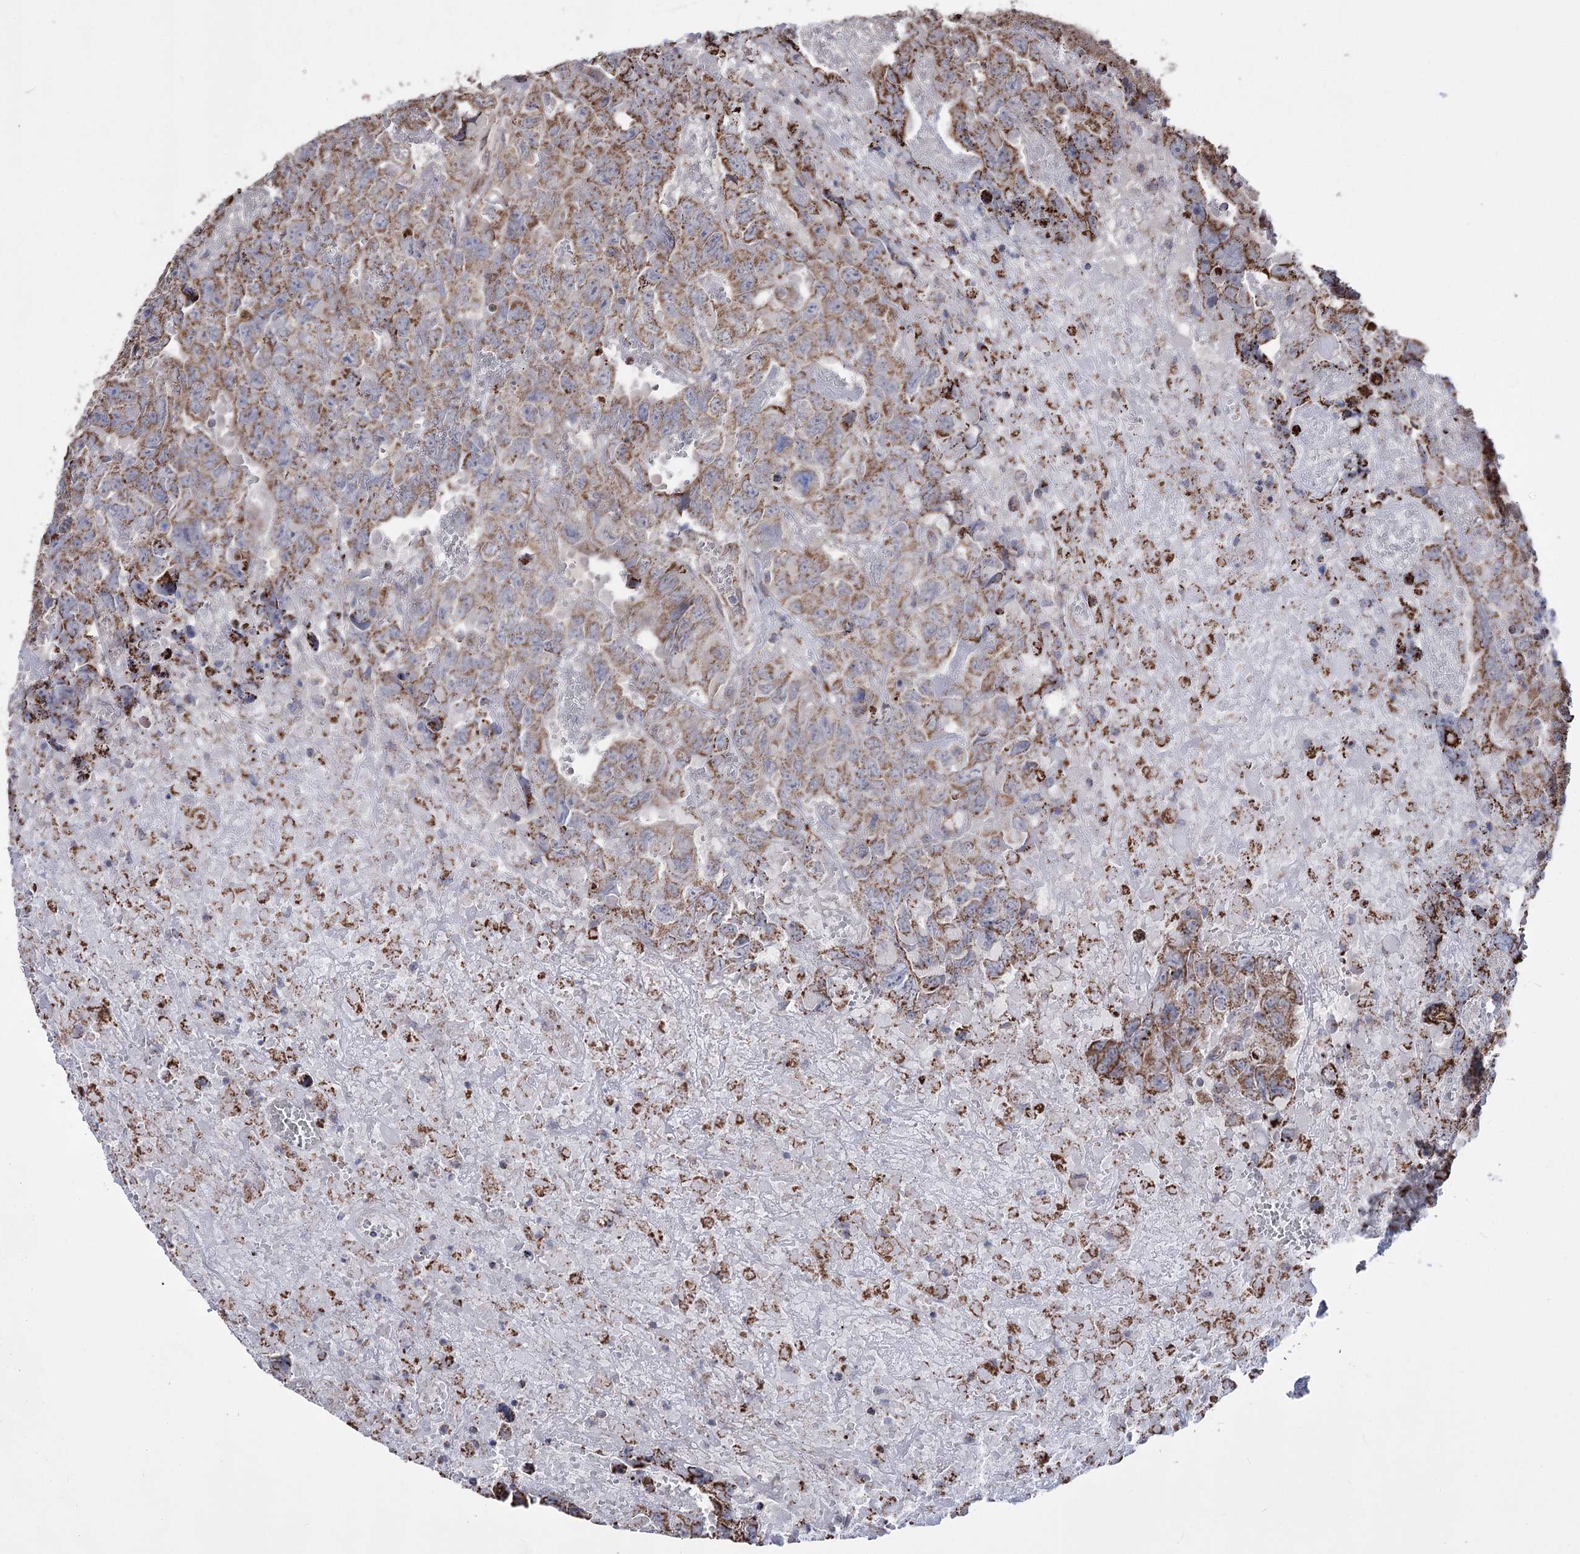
{"staining": {"intensity": "moderate", "quantity": ">75%", "location": "cytoplasmic/membranous"}, "tissue": "testis cancer", "cell_type": "Tumor cells", "image_type": "cancer", "snomed": [{"axis": "morphology", "description": "Carcinoma, Embryonal, NOS"}, {"axis": "topography", "description": "Testis"}], "caption": "Protein expression analysis of testis embryonal carcinoma displays moderate cytoplasmic/membranous staining in approximately >75% of tumor cells. The staining is performed using DAB brown chromogen to label protein expression. The nuclei are counter-stained blue using hematoxylin.", "gene": "CREB3L4", "patient": {"sex": "male", "age": 45}}